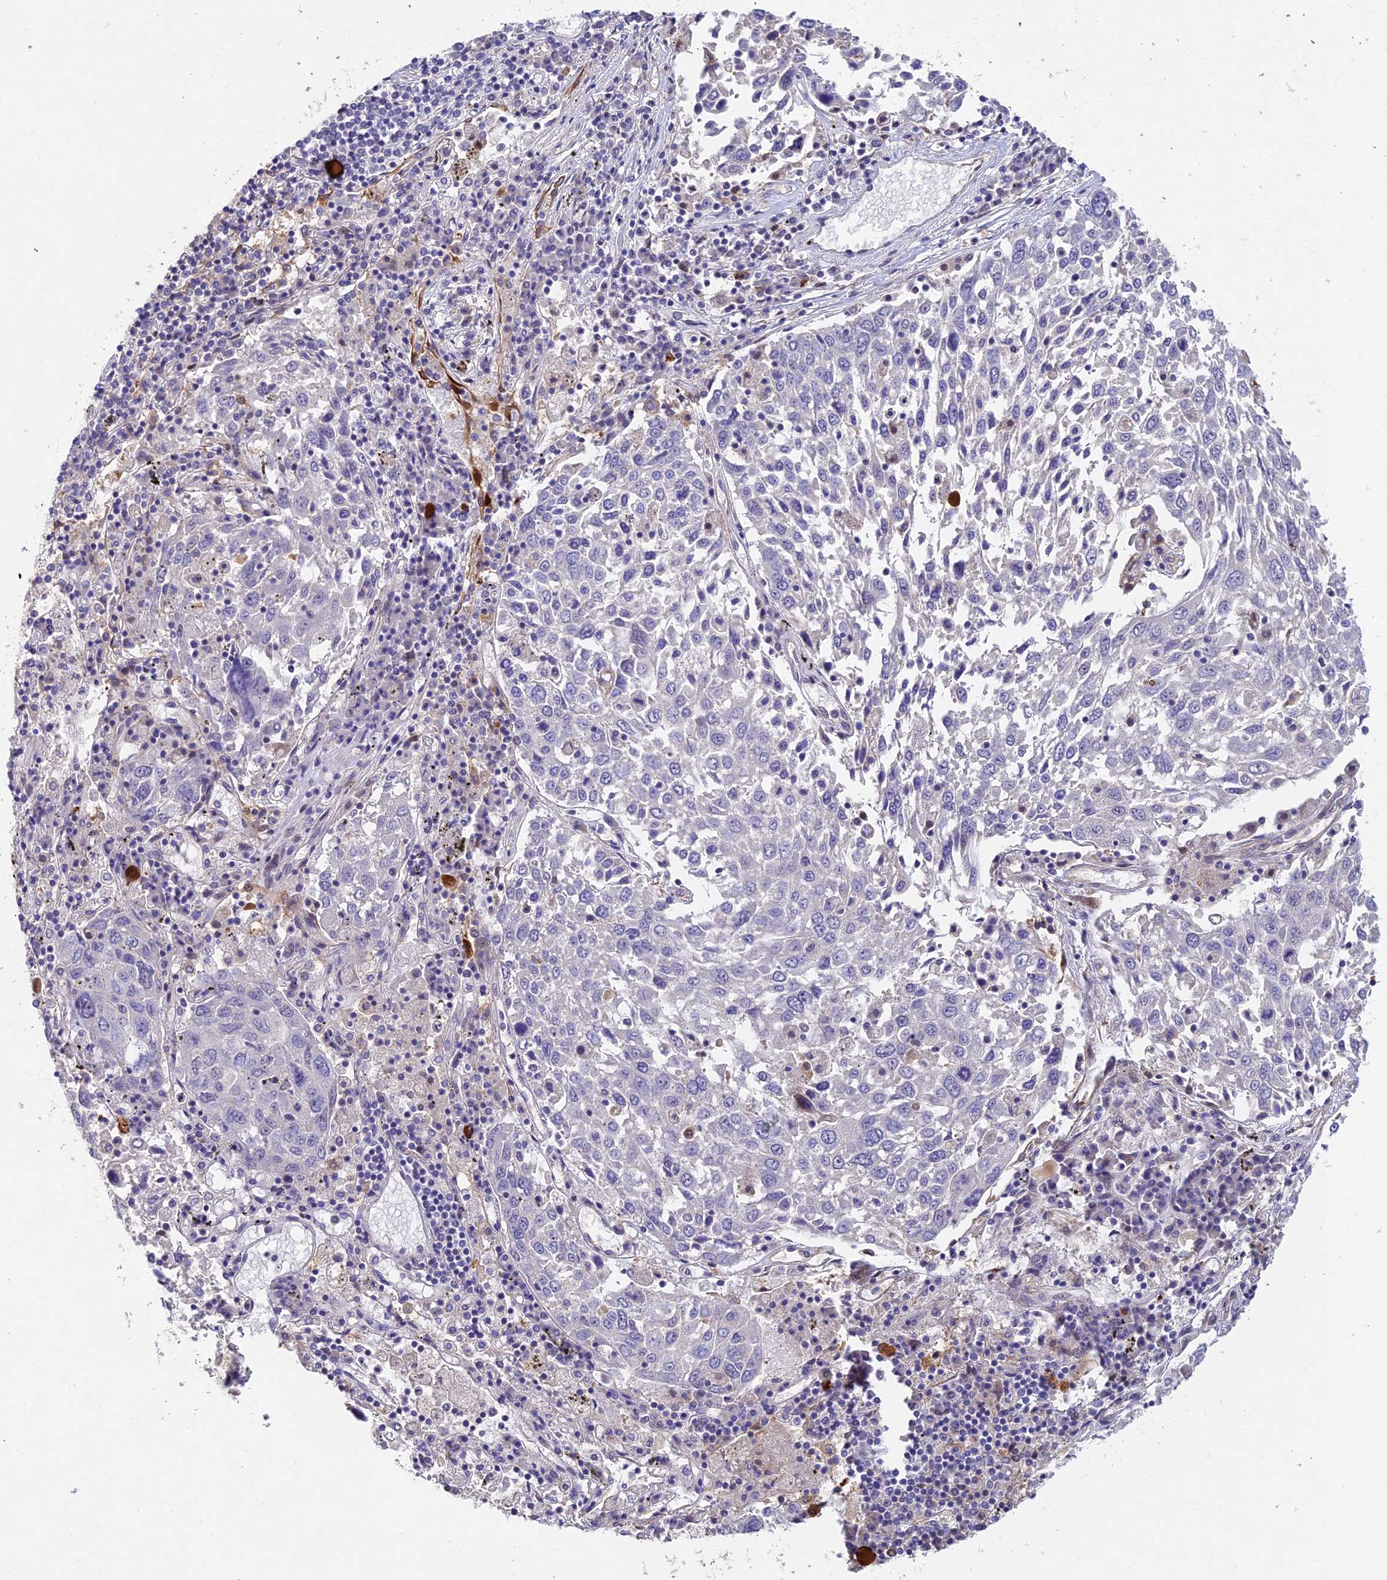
{"staining": {"intensity": "negative", "quantity": "none", "location": "none"}, "tissue": "lung cancer", "cell_type": "Tumor cells", "image_type": "cancer", "snomed": [{"axis": "morphology", "description": "Squamous cell carcinoma, NOS"}, {"axis": "topography", "description": "Lung"}], "caption": "Photomicrograph shows no protein staining in tumor cells of lung cancer (squamous cell carcinoma) tissue.", "gene": "NSMCE1", "patient": {"sex": "male", "age": 65}}